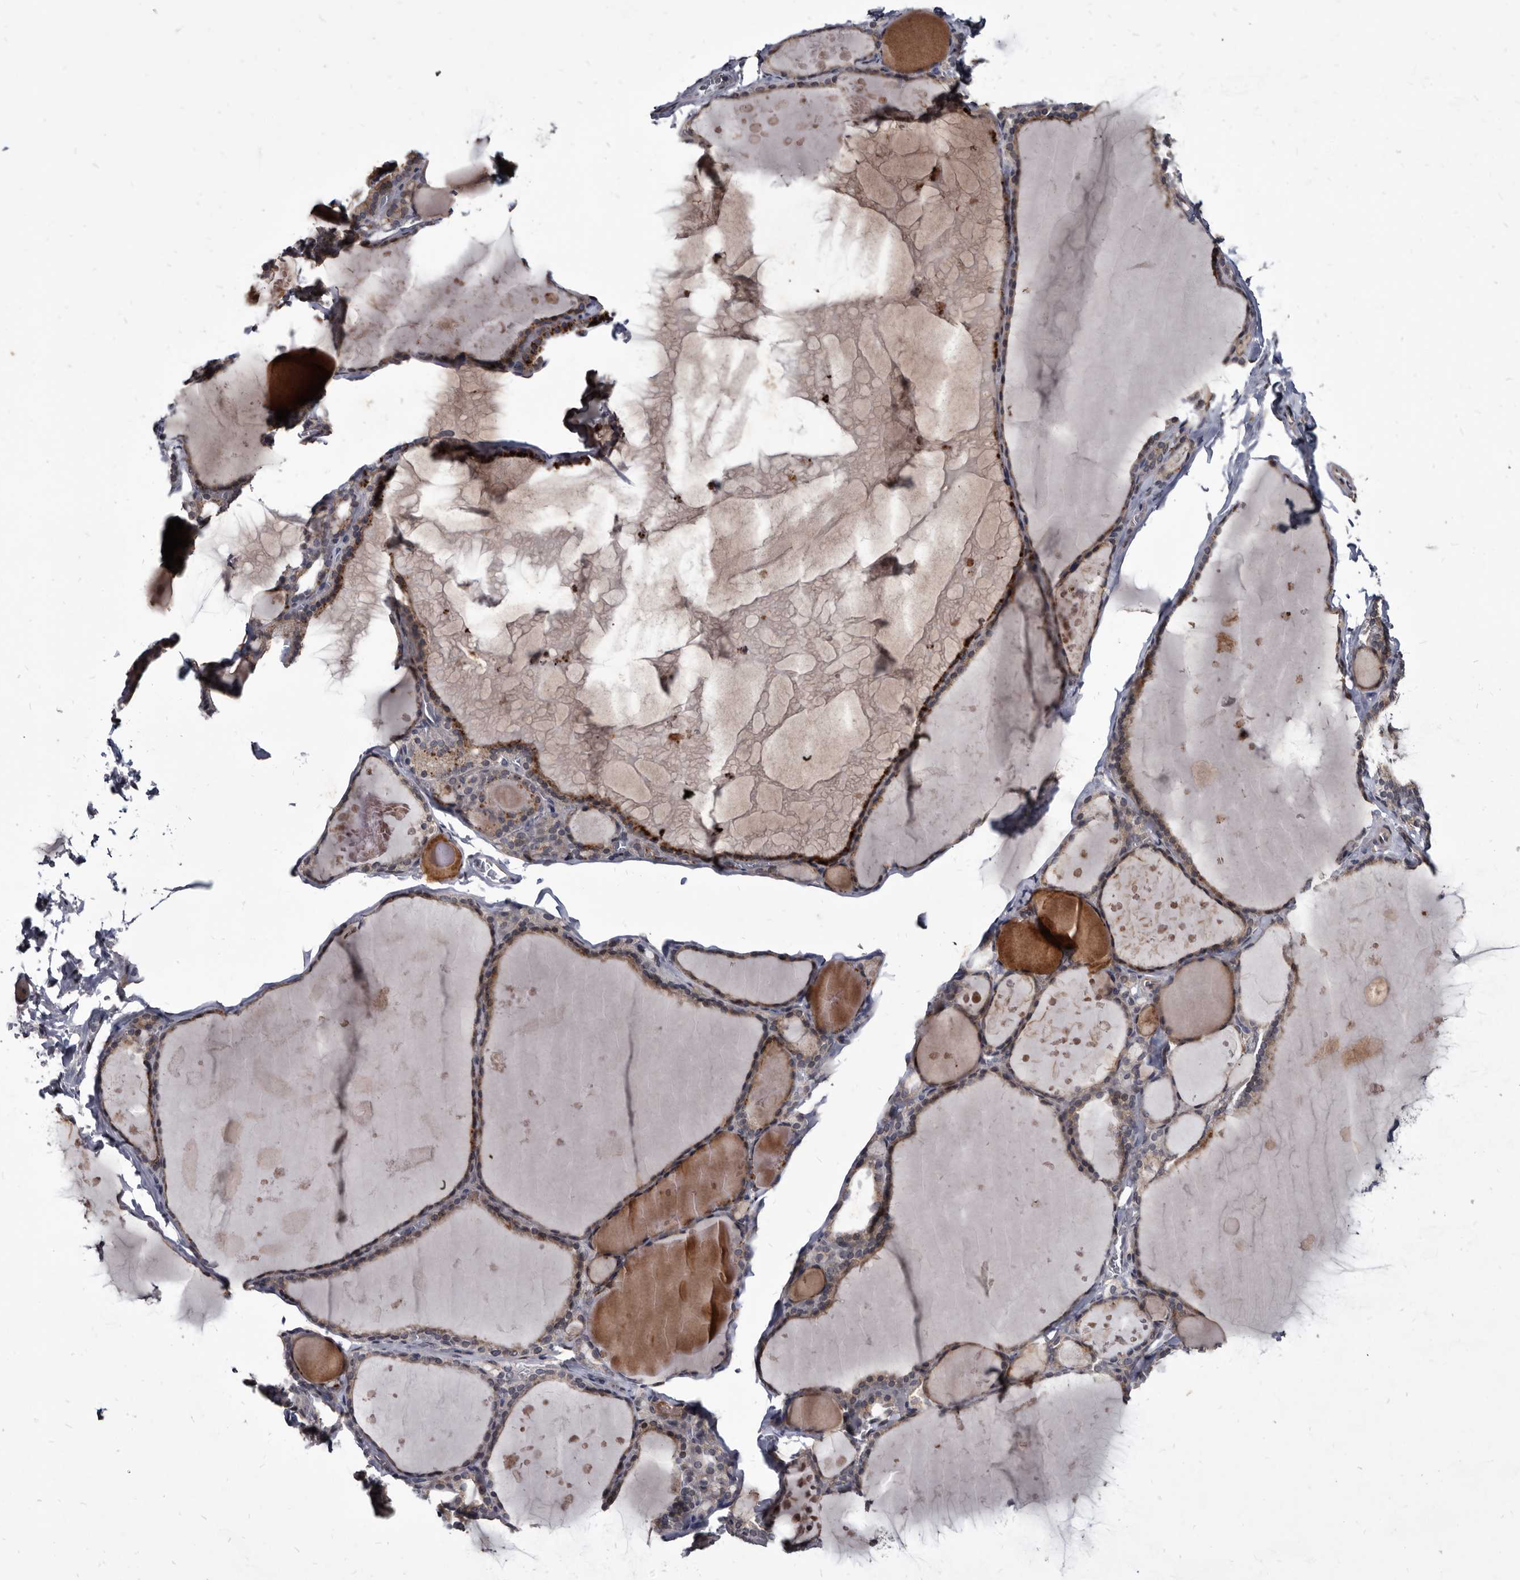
{"staining": {"intensity": "moderate", "quantity": "25%-75%", "location": "cytoplasmic/membranous"}, "tissue": "thyroid gland", "cell_type": "Glandular cells", "image_type": "normal", "snomed": [{"axis": "morphology", "description": "Normal tissue, NOS"}, {"axis": "topography", "description": "Thyroid gland"}], "caption": "Moderate cytoplasmic/membranous staining for a protein is identified in about 25%-75% of glandular cells of normal thyroid gland using immunohistochemistry.", "gene": "PROM1", "patient": {"sex": "male", "age": 56}}